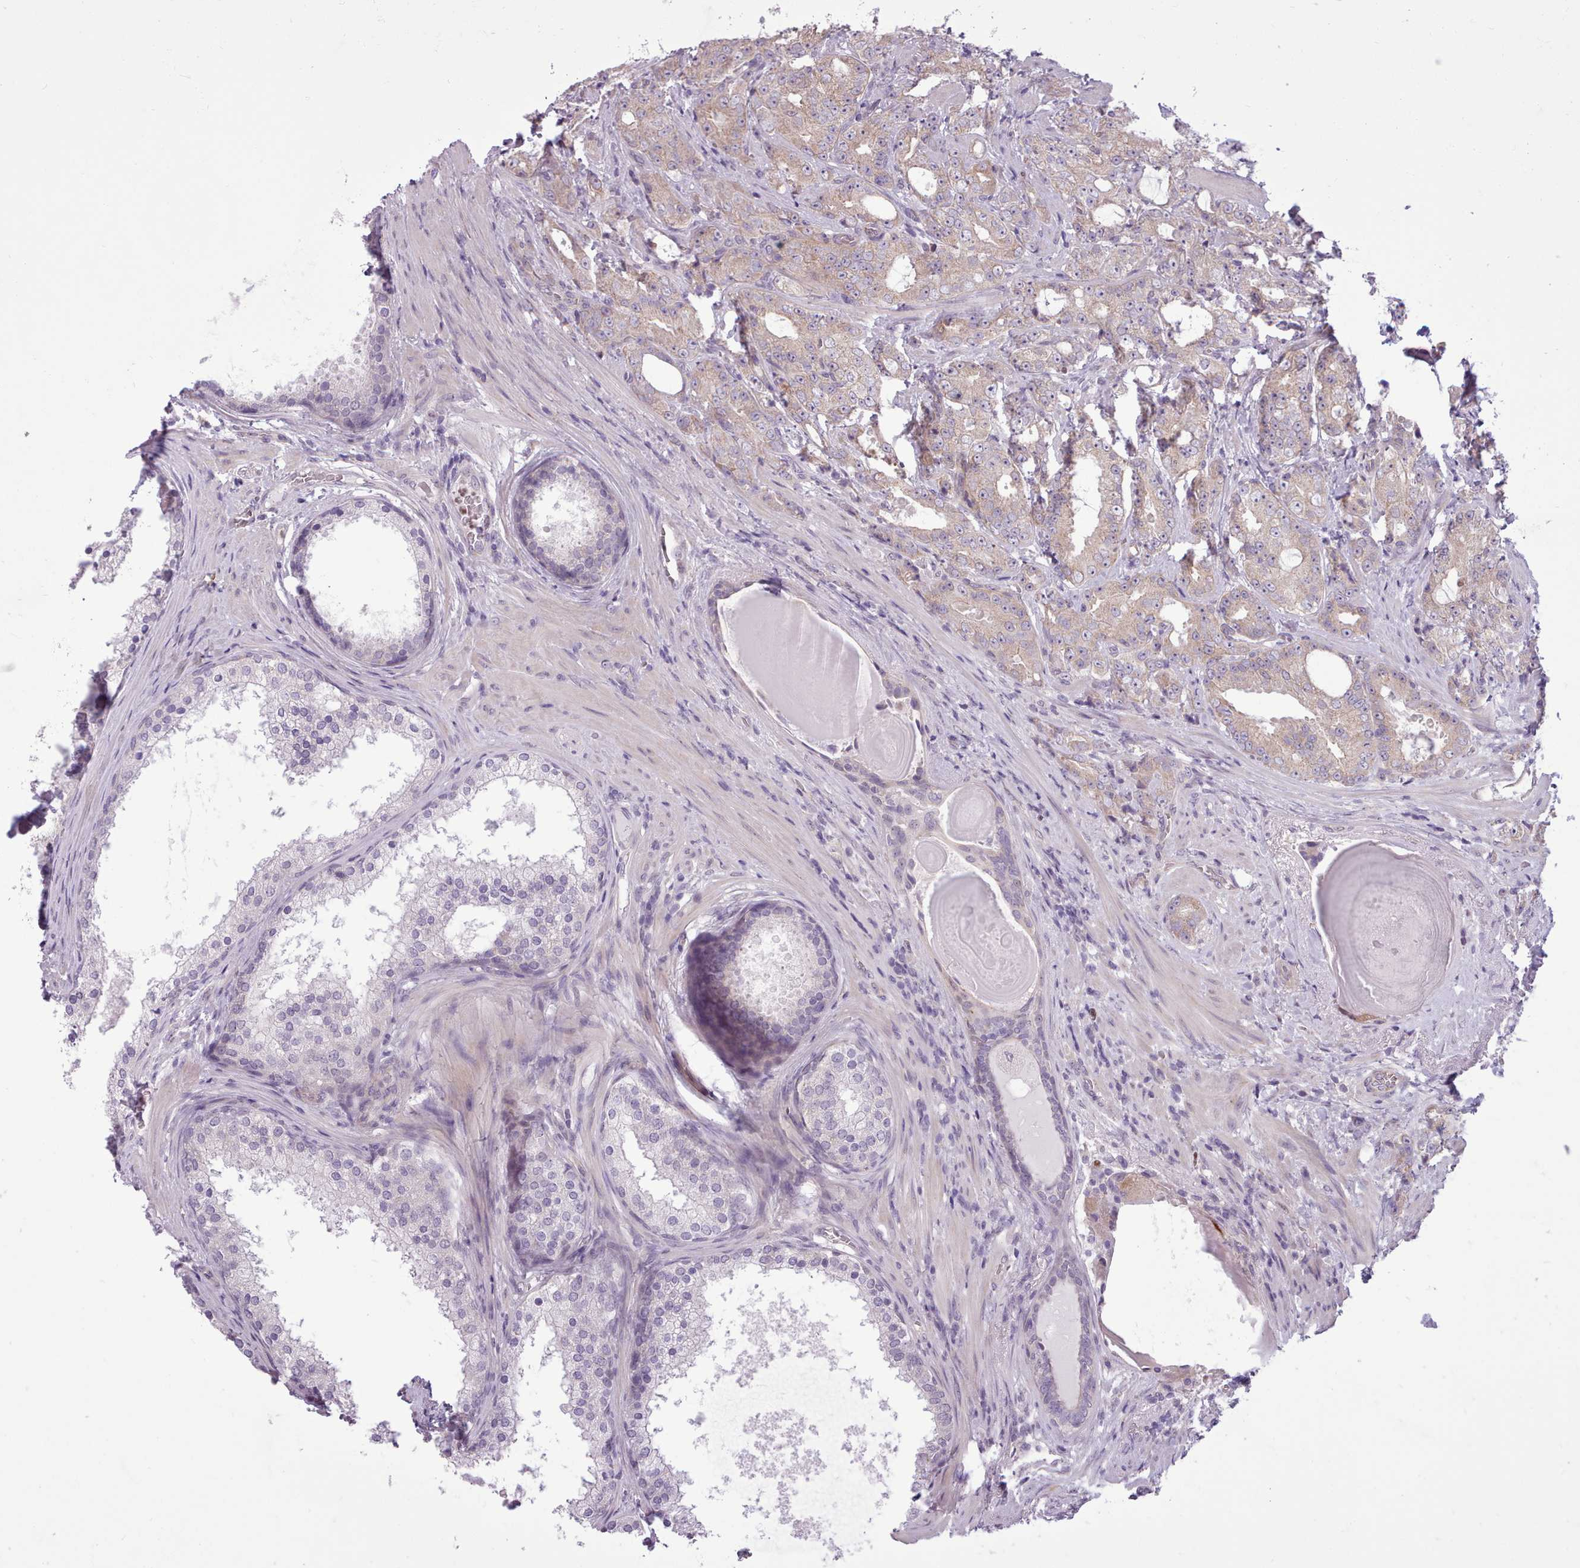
{"staining": {"intensity": "weak", "quantity": "25%-75%", "location": "cytoplasmic/membranous"}, "tissue": "prostate cancer", "cell_type": "Tumor cells", "image_type": "cancer", "snomed": [{"axis": "morphology", "description": "Adenocarcinoma, High grade"}, {"axis": "topography", "description": "Prostate"}], "caption": "A high-resolution image shows immunohistochemistry staining of prostate cancer, which shows weak cytoplasmic/membranous staining in about 25%-75% of tumor cells.", "gene": "SLURP1", "patient": {"sex": "male", "age": 69}}